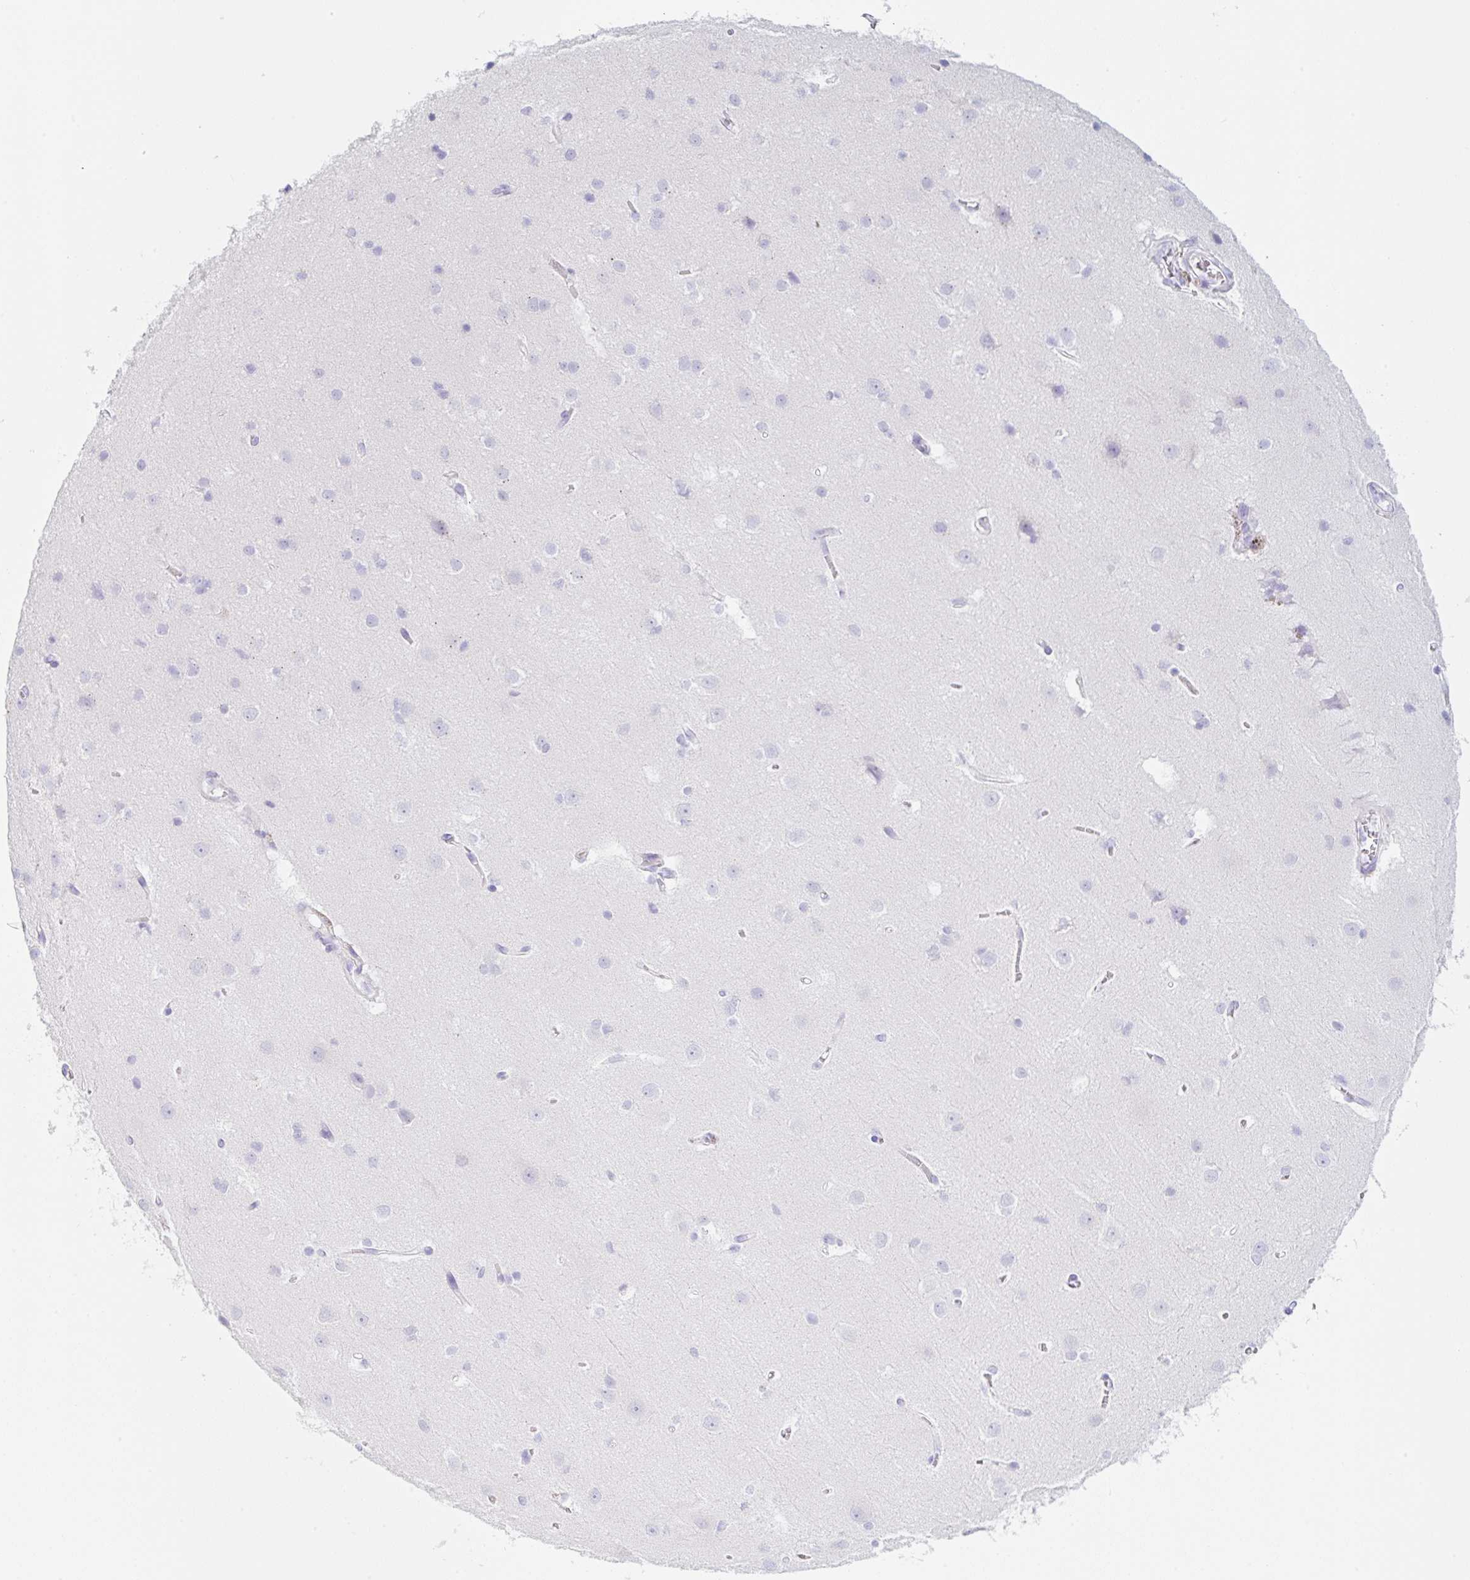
{"staining": {"intensity": "negative", "quantity": "none", "location": "none"}, "tissue": "cerebral cortex", "cell_type": "Endothelial cells", "image_type": "normal", "snomed": [{"axis": "morphology", "description": "Normal tissue, NOS"}, {"axis": "topography", "description": "Cerebral cortex"}], "caption": "A high-resolution micrograph shows IHC staining of benign cerebral cortex, which displays no significant staining in endothelial cells.", "gene": "KLK8", "patient": {"sex": "male", "age": 37}}